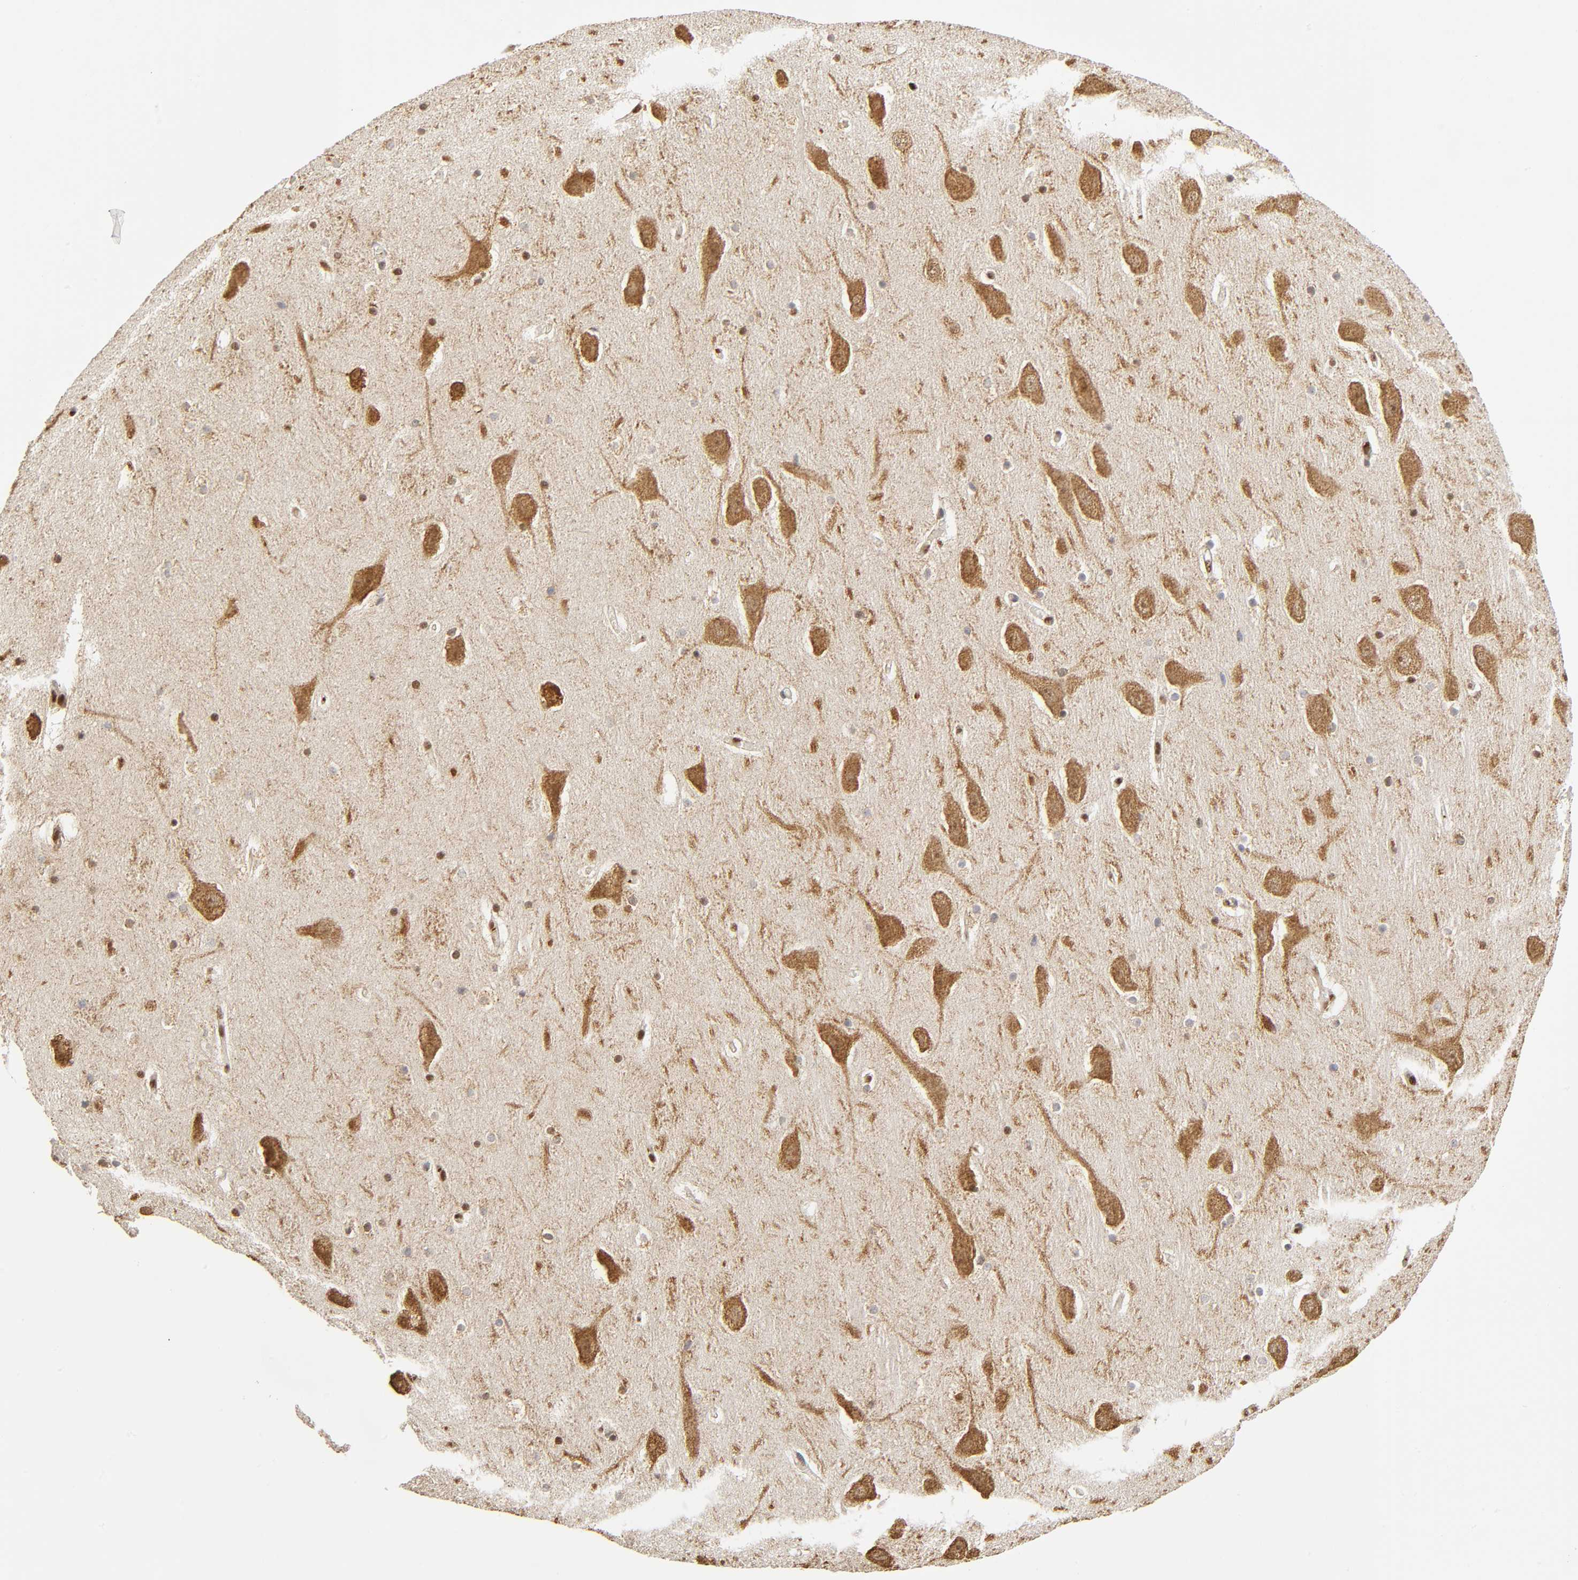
{"staining": {"intensity": "strong", "quantity": ">75%", "location": "nuclear"}, "tissue": "hippocampus", "cell_type": "Glial cells", "image_type": "normal", "snomed": [{"axis": "morphology", "description": "Normal tissue, NOS"}, {"axis": "topography", "description": "Hippocampus"}], "caption": "Immunohistochemistry histopathology image of normal hippocampus: human hippocampus stained using IHC demonstrates high levels of strong protein expression localized specifically in the nuclear of glial cells, appearing as a nuclear brown color.", "gene": "RNF122", "patient": {"sex": "male", "age": 45}}